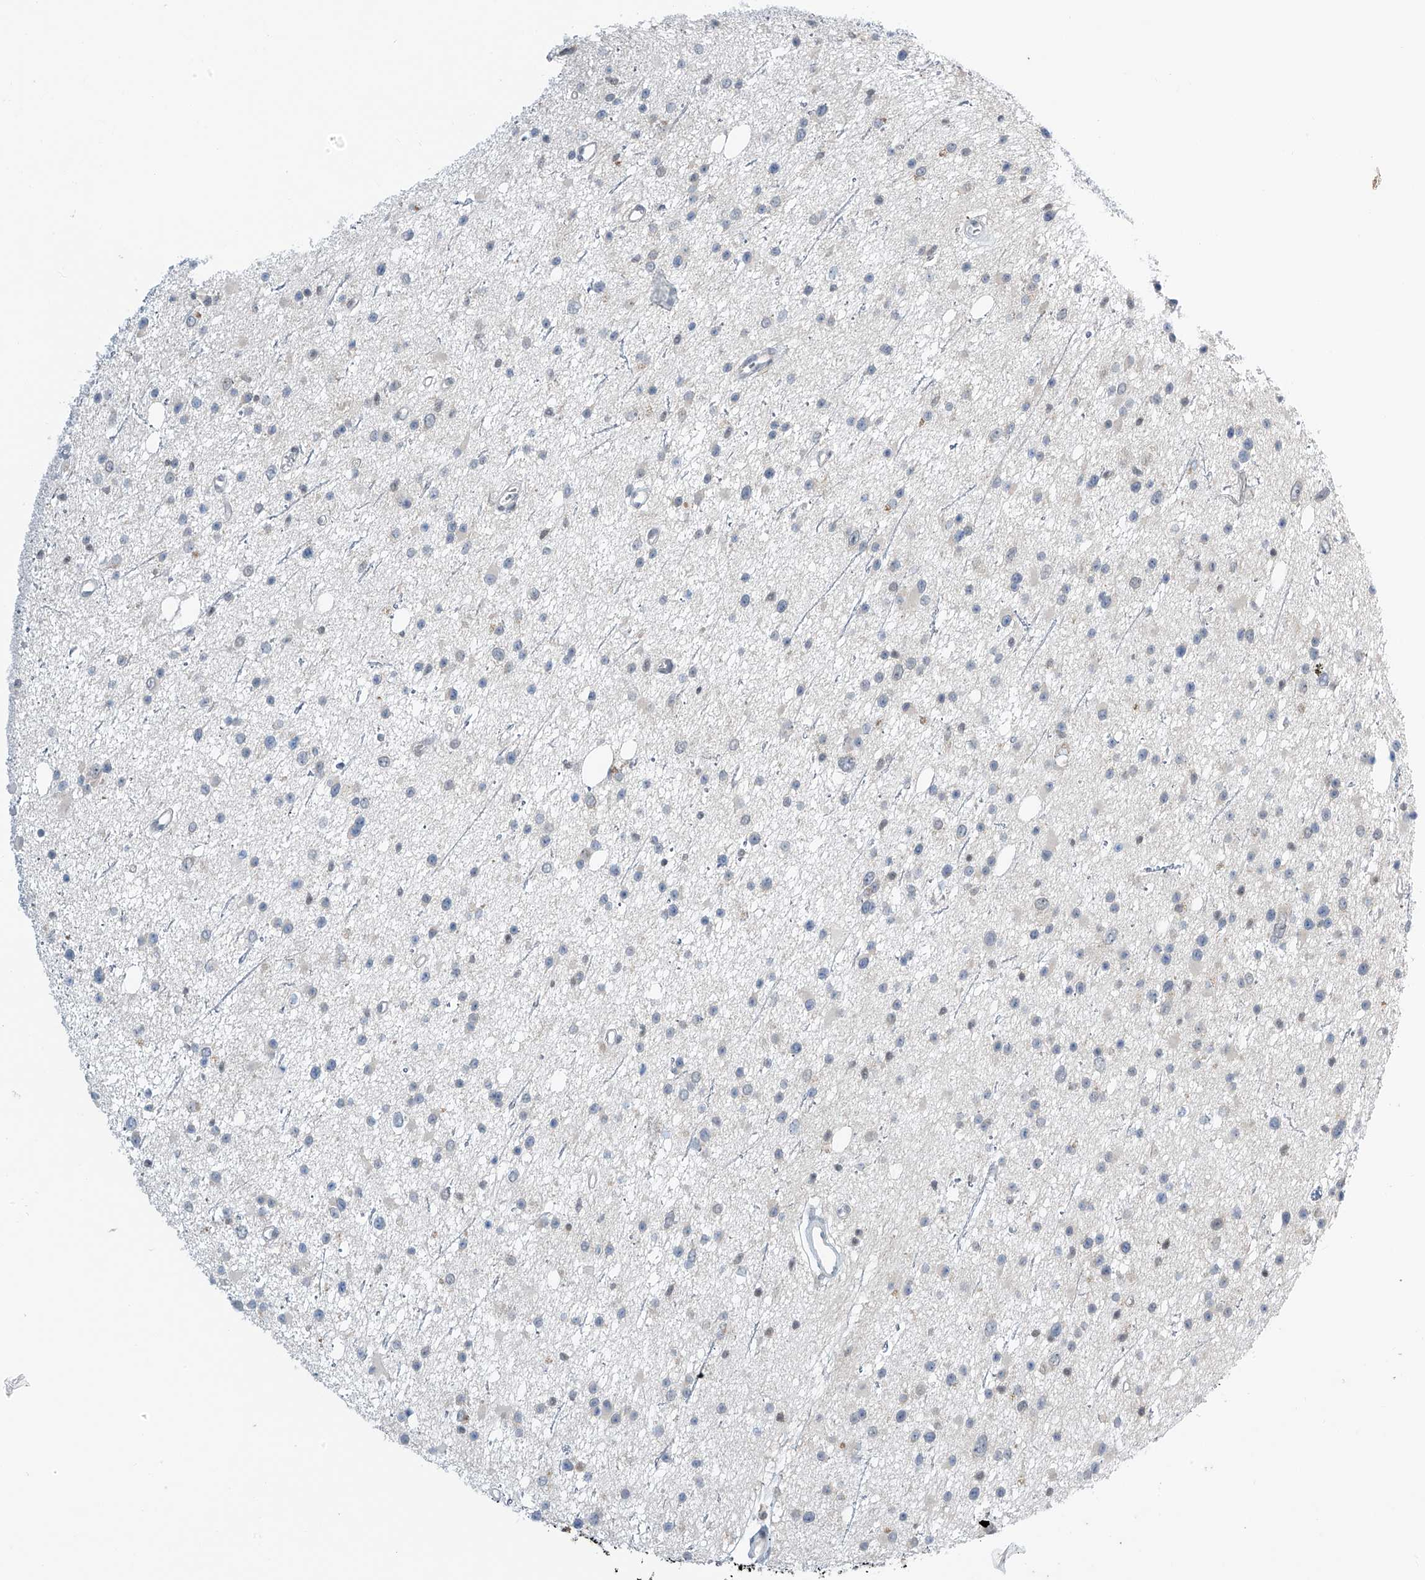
{"staining": {"intensity": "weak", "quantity": "<25%", "location": "cytoplasmic/membranous"}, "tissue": "glioma", "cell_type": "Tumor cells", "image_type": "cancer", "snomed": [{"axis": "morphology", "description": "Glioma, malignant, Low grade"}, {"axis": "topography", "description": "Cerebral cortex"}], "caption": "Immunohistochemistry of human low-grade glioma (malignant) demonstrates no expression in tumor cells.", "gene": "APLF", "patient": {"sex": "female", "age": 39}}